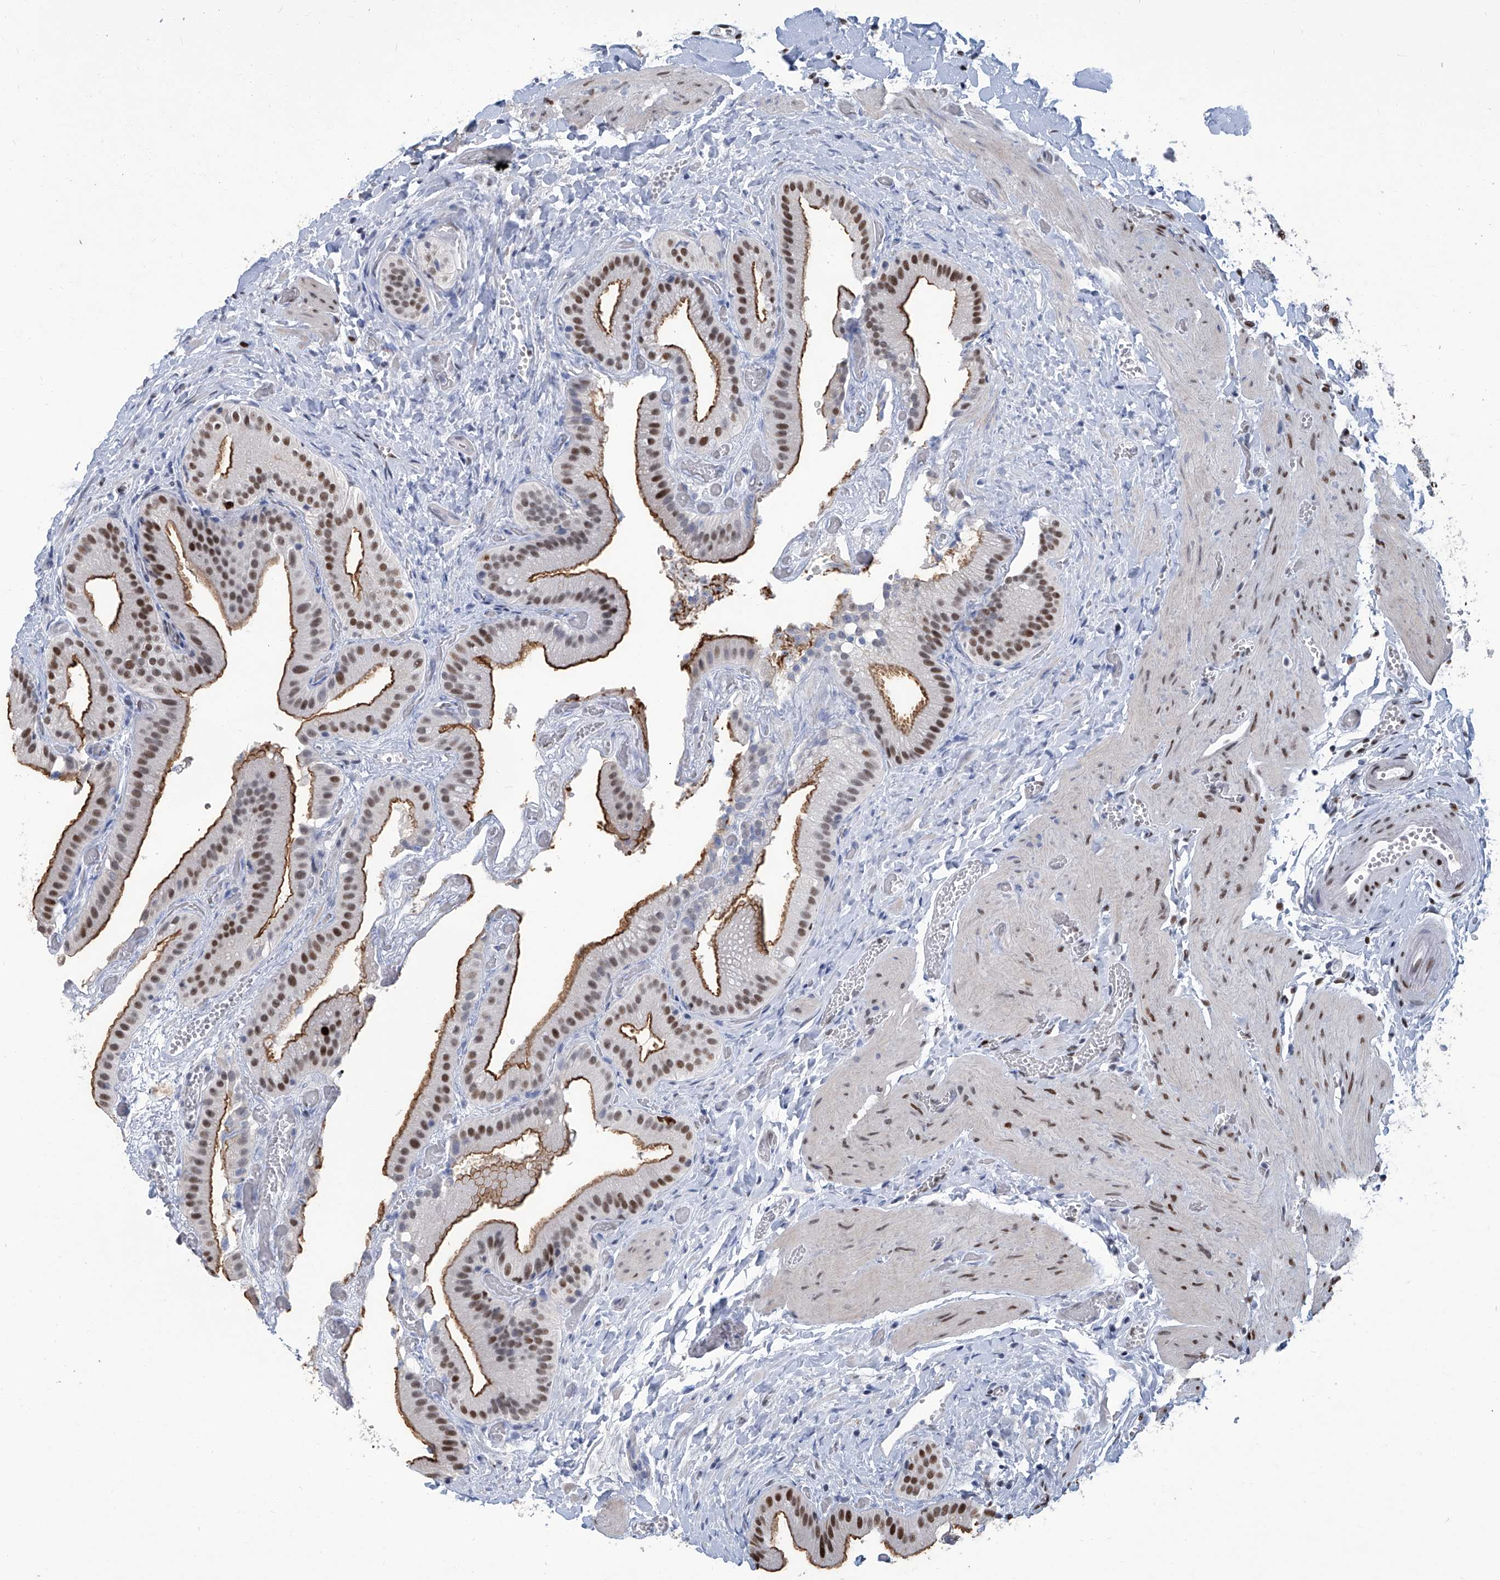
{"staining": {"intensity": "strong", "quantity": ">75%", "location": "cytoplasmic/membranous,nuclear"}, "tissue": "gallbladder", "cell_type": "Glandular cells", "image_type": "normal", "snomed": [{"axis": "morphology", "description": "Normal tissue, NOS"}, {"axis": "topography", "description": "Gallbladder"}], "caption": "Gallbladder stained with a brown dye demonstrates strong cytoplasmic/membranous,nuclear positive expression in about >75% of glandular cells.", "gene": "PCNA", "patient": {"sex": "female", "age": 64}}